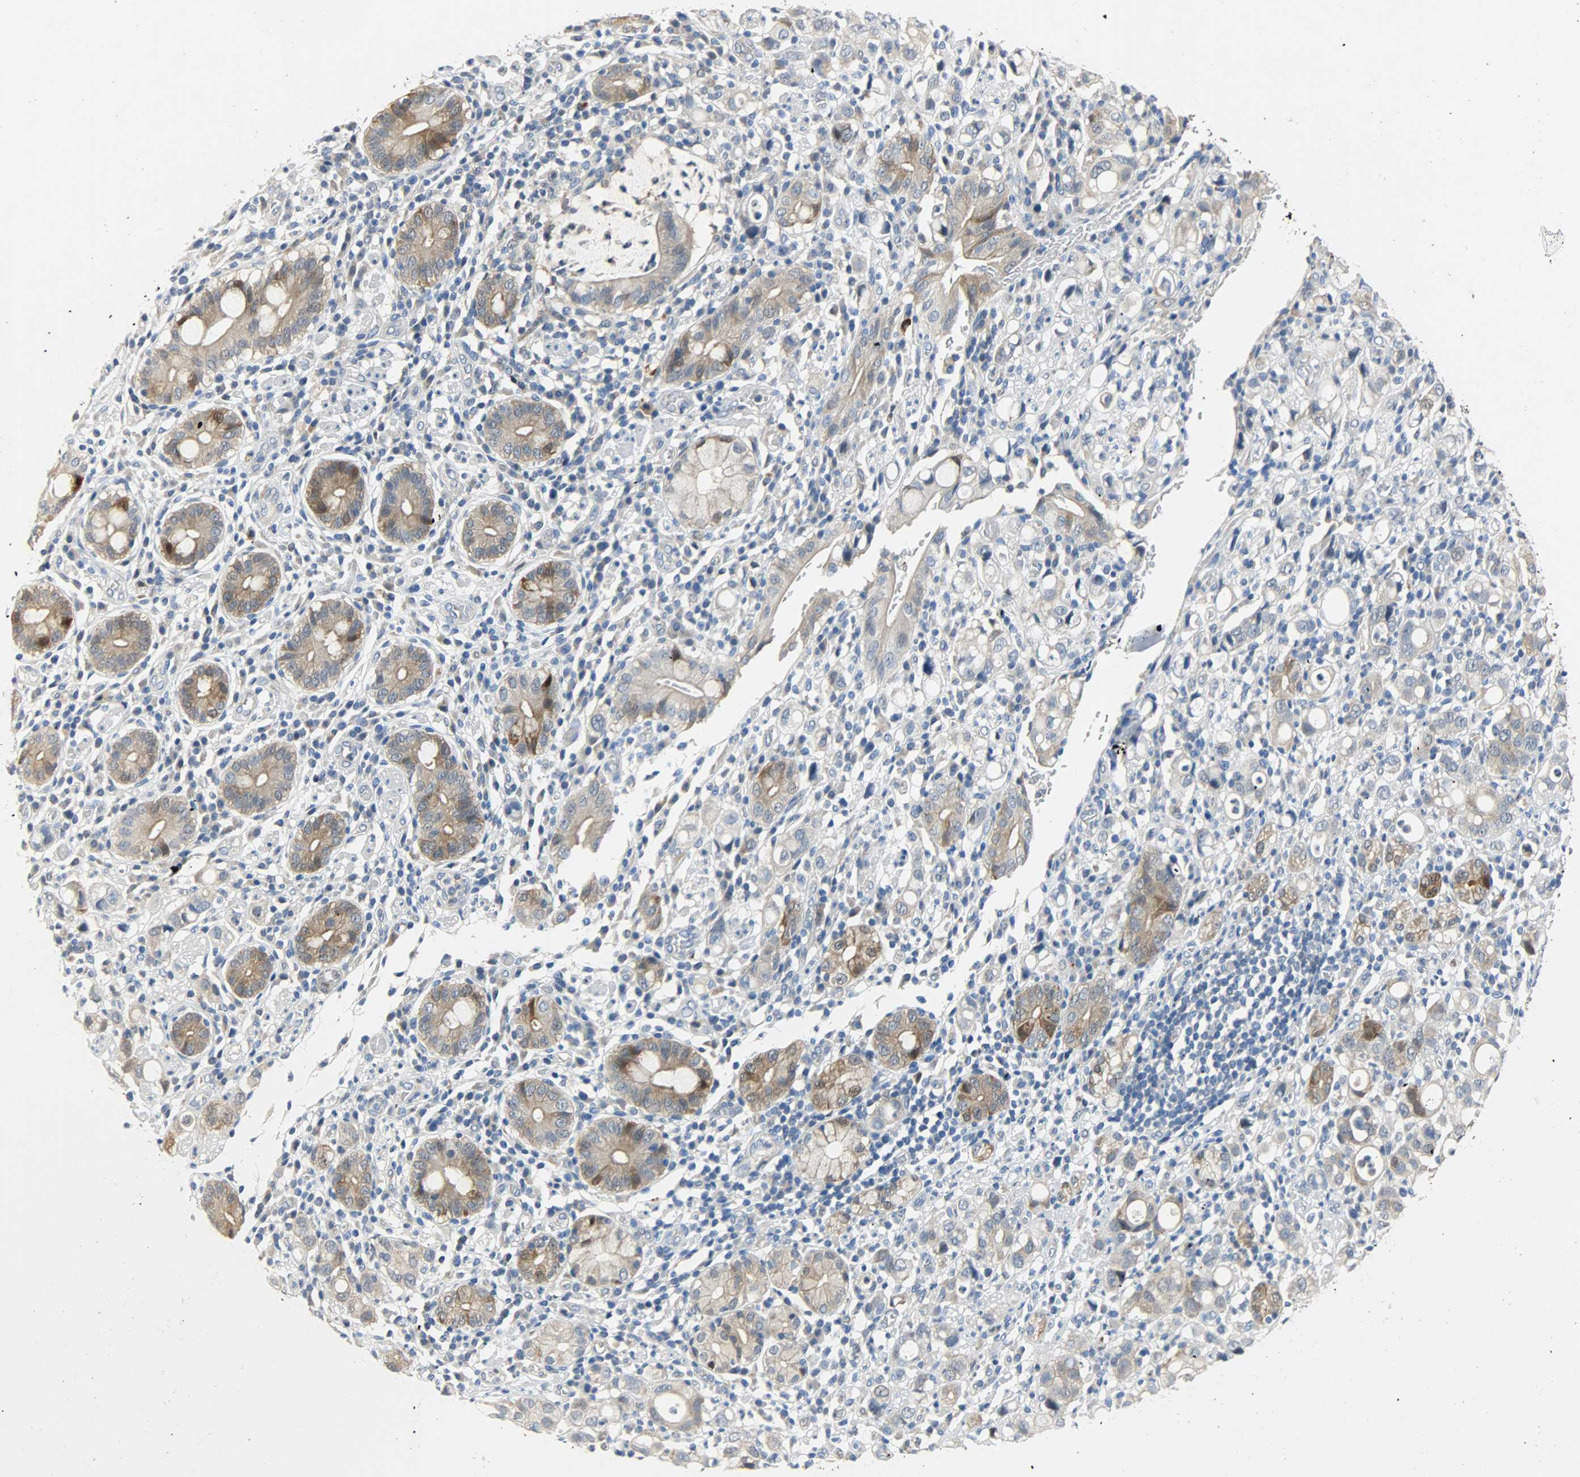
{"staining": {"intensity": "weak", "quantity": "25%-75%", "location": "cytoplasmic/membranous"}, "tissue": "stomach cancer", "cell_type": "Tumor cells", "image_type": "cancer", "snomed": [{"axis": "morphology", "description": "Adenocarcinoma, NOS"}, {"axis": "topography", "description": "Stomach"}], "caption": "Immunohistochemistry (DAB (3,3'-diaminobenzidine)) staining of stomach adenocarcinoma exhibits weak cytoplasmic/membranous protein positivity in approximately 25%-75% of tumor cells.", "gene": "EIF4EBP1", "patient": {"sex": "female", "age": 75}}